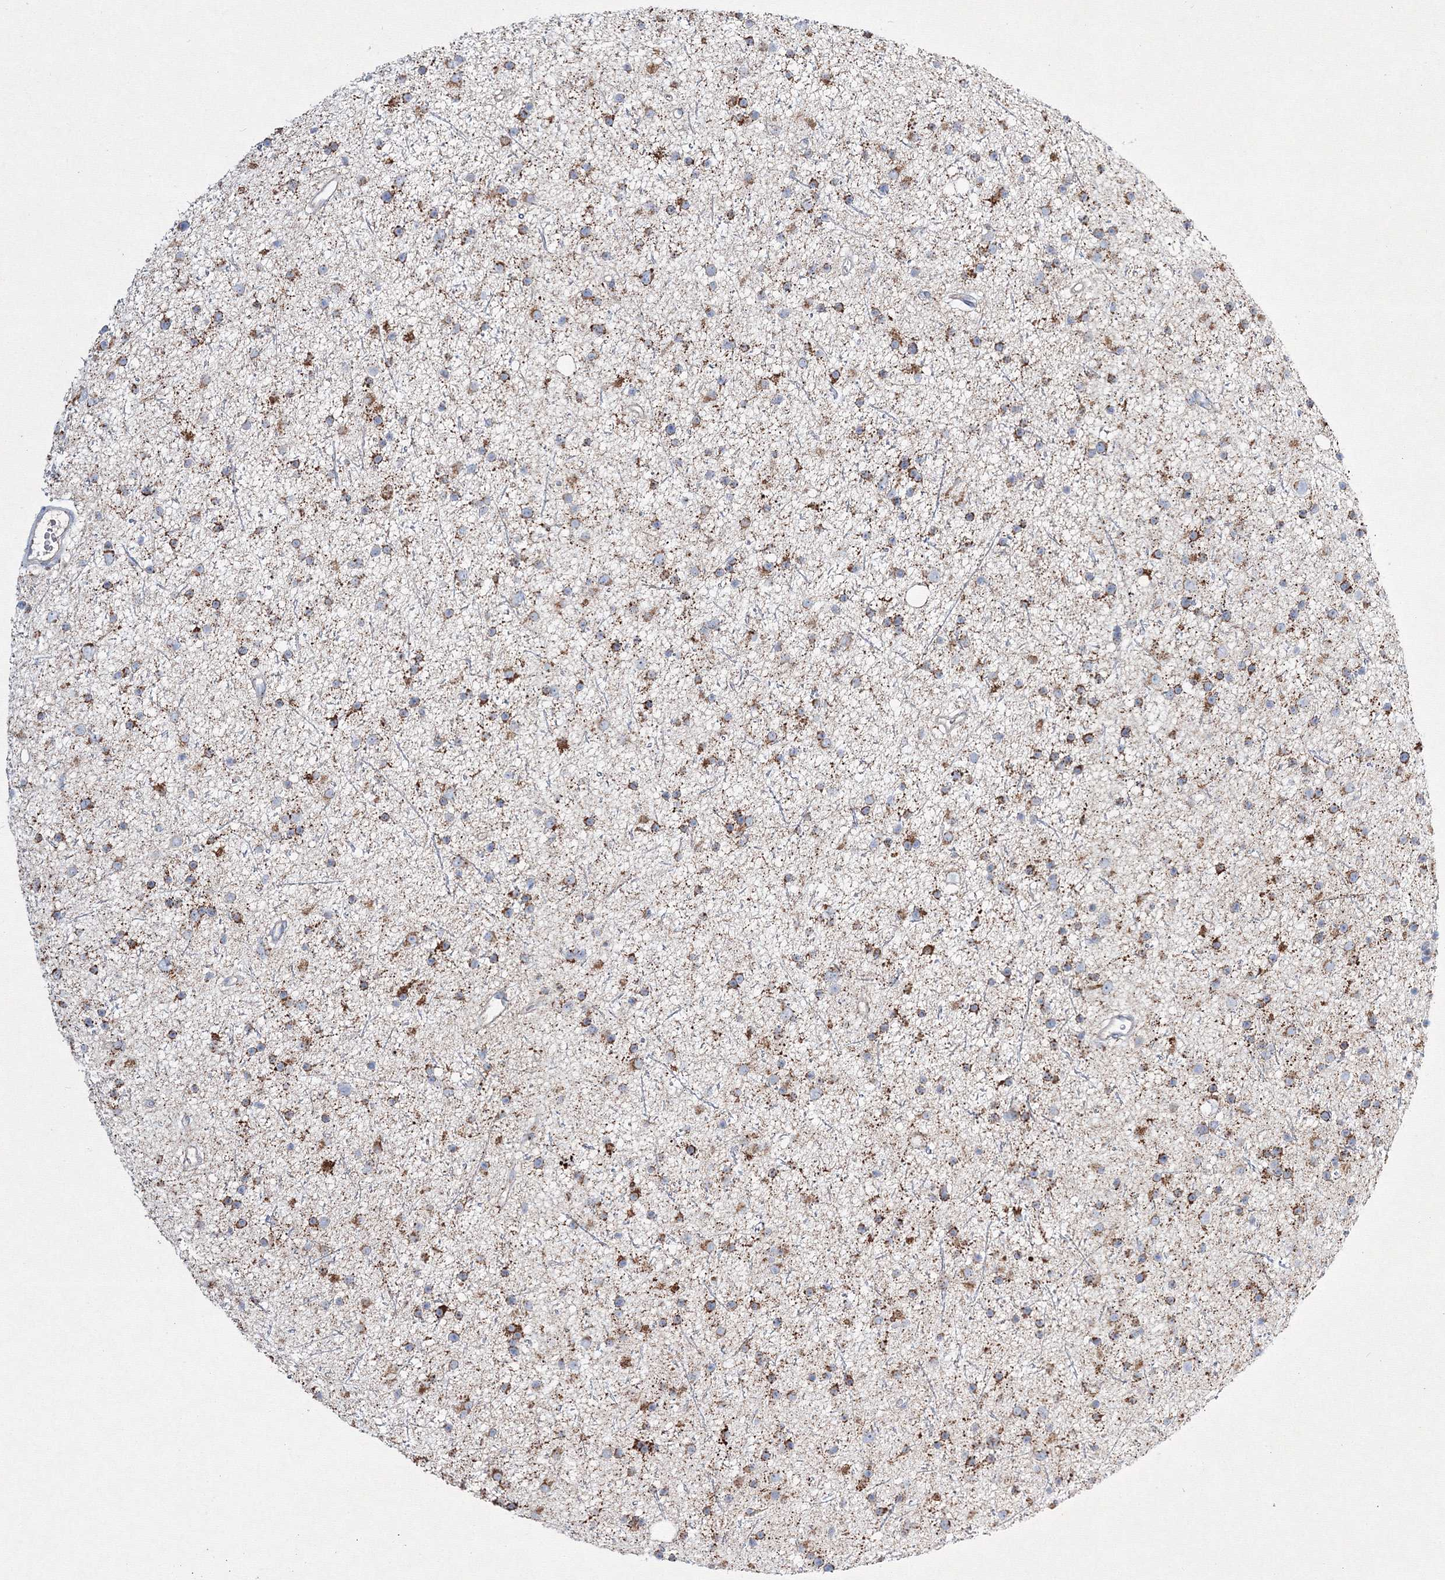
{"staining": {"intensity": "moderate", "quantity": ">75%", "location": "cytoplasmic/membranous"}, "tissue": "glioma", "cell_type": "Tumor cells", "image_type": "cancer", "snomed": [{"axis": "morphology", "description": "Glioma, malignant, Low grade"}, {"axis": "topography", "description": "Cerebral cortex"}], "caption": "IHC photomicrograph of neoplastic tissue: human glioma stained using immunohistochemistry (IHC) demonstrates medium levels of moderate protein expression localized specifically in the cytoplasmic/membranous of tumor cells, appearing as a cytoplasmic/membranous brown color.", "gene": "IGSF9", "patient": {"sex": "female", "age": 39}}